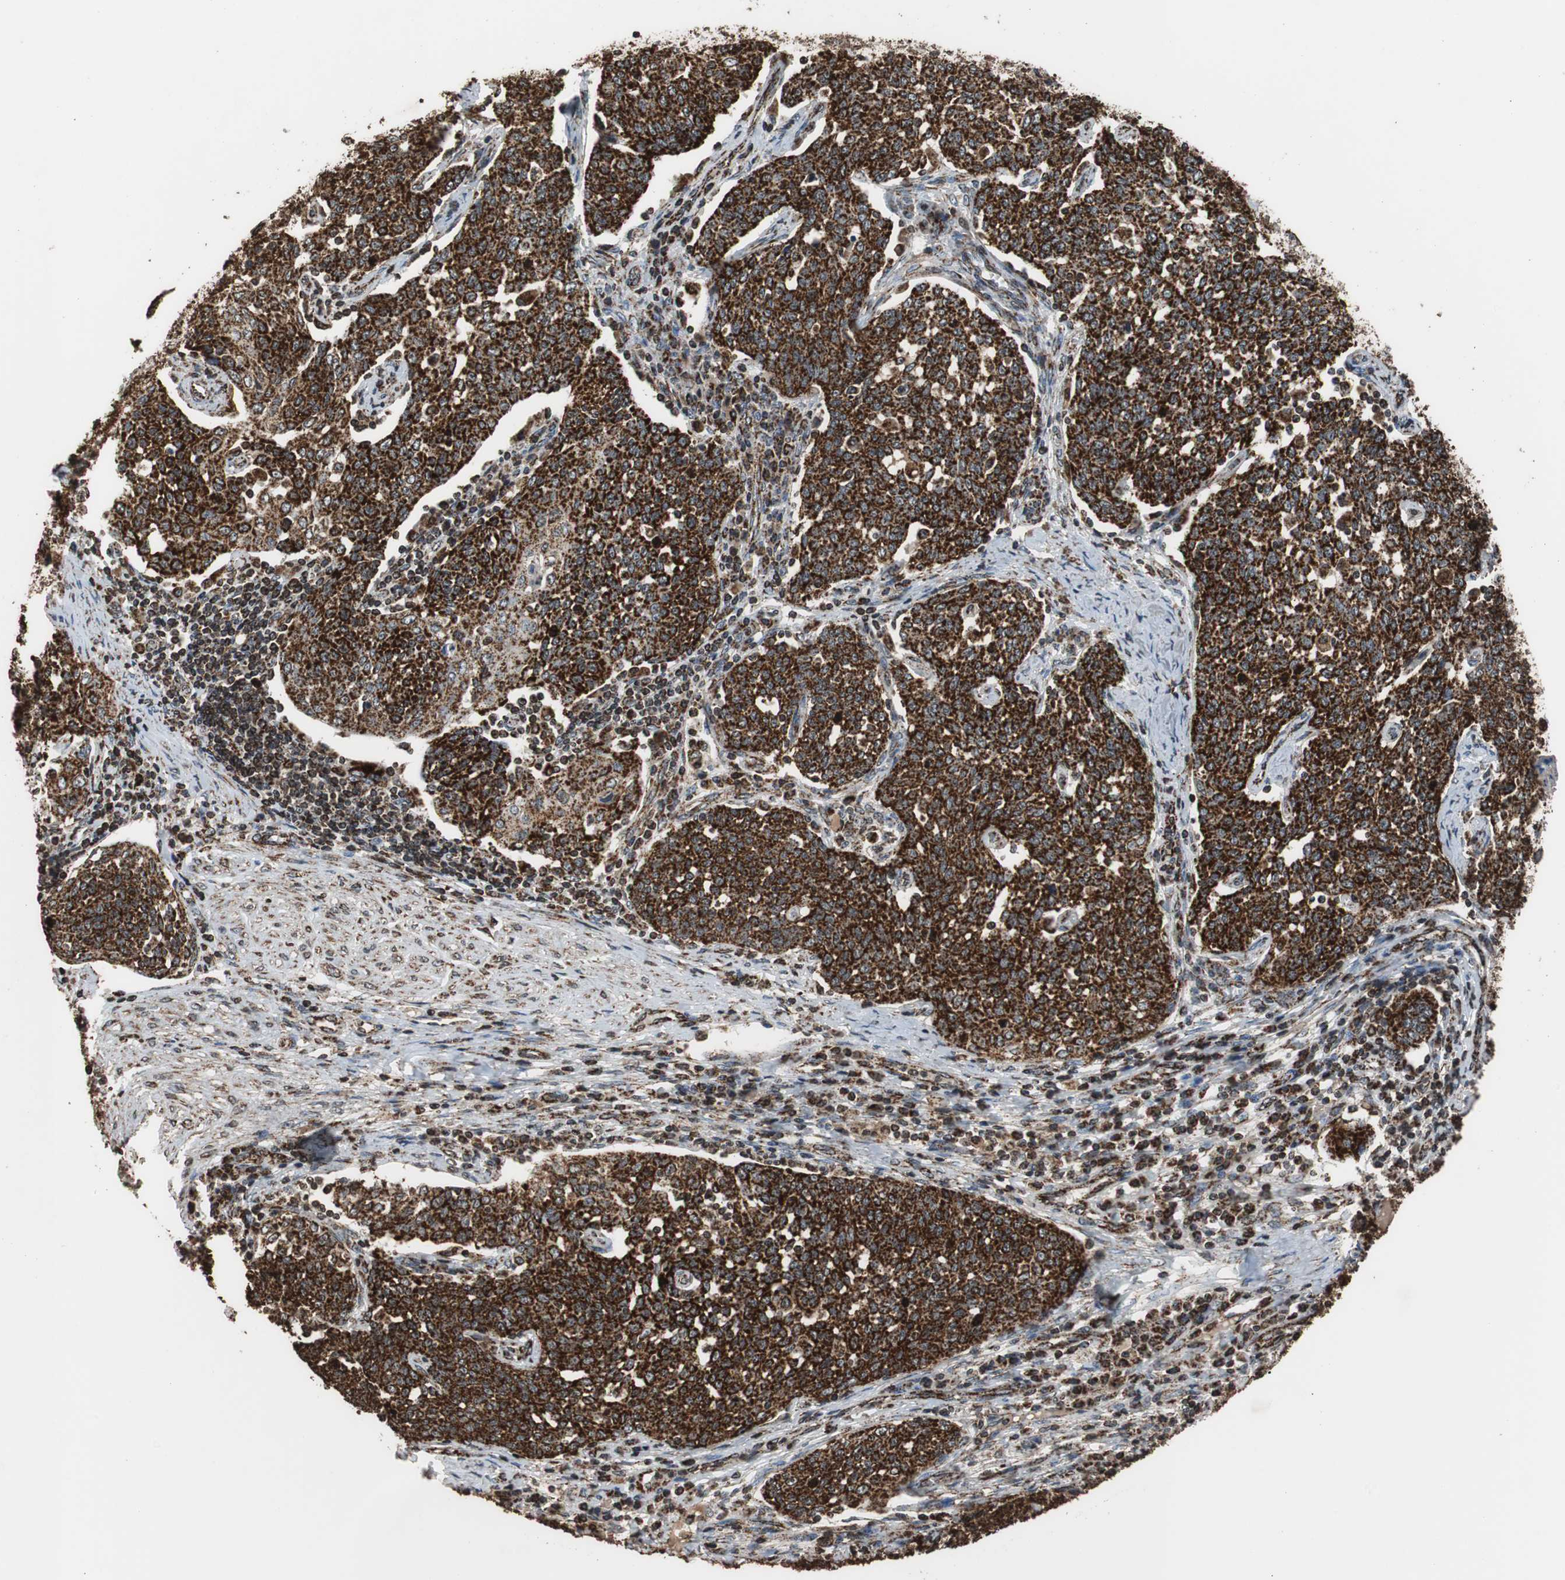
{"staining": {"intensity": "strong", "quantity": ">75%", "location": "cytoplasmic/membranous"}, "tissue": "cervical cancer", "cell_type": "Tumor cells", "image_type": "cancer", "snomed": [{"axis": "morphology", "description": "Squamous cell carcinoma, NOS"}, {"axis": "topography", "description": "Cervix"}], "caption": "There is high levels of strong cytoplasmic/membranous staining in tumor cells of cervical cancer (squamous cell carcinoma), as demonstrated by immunohistochemical staining (brown color).", "gene": "HSPA9", "patient": {"sex": "female", "age": 34}}